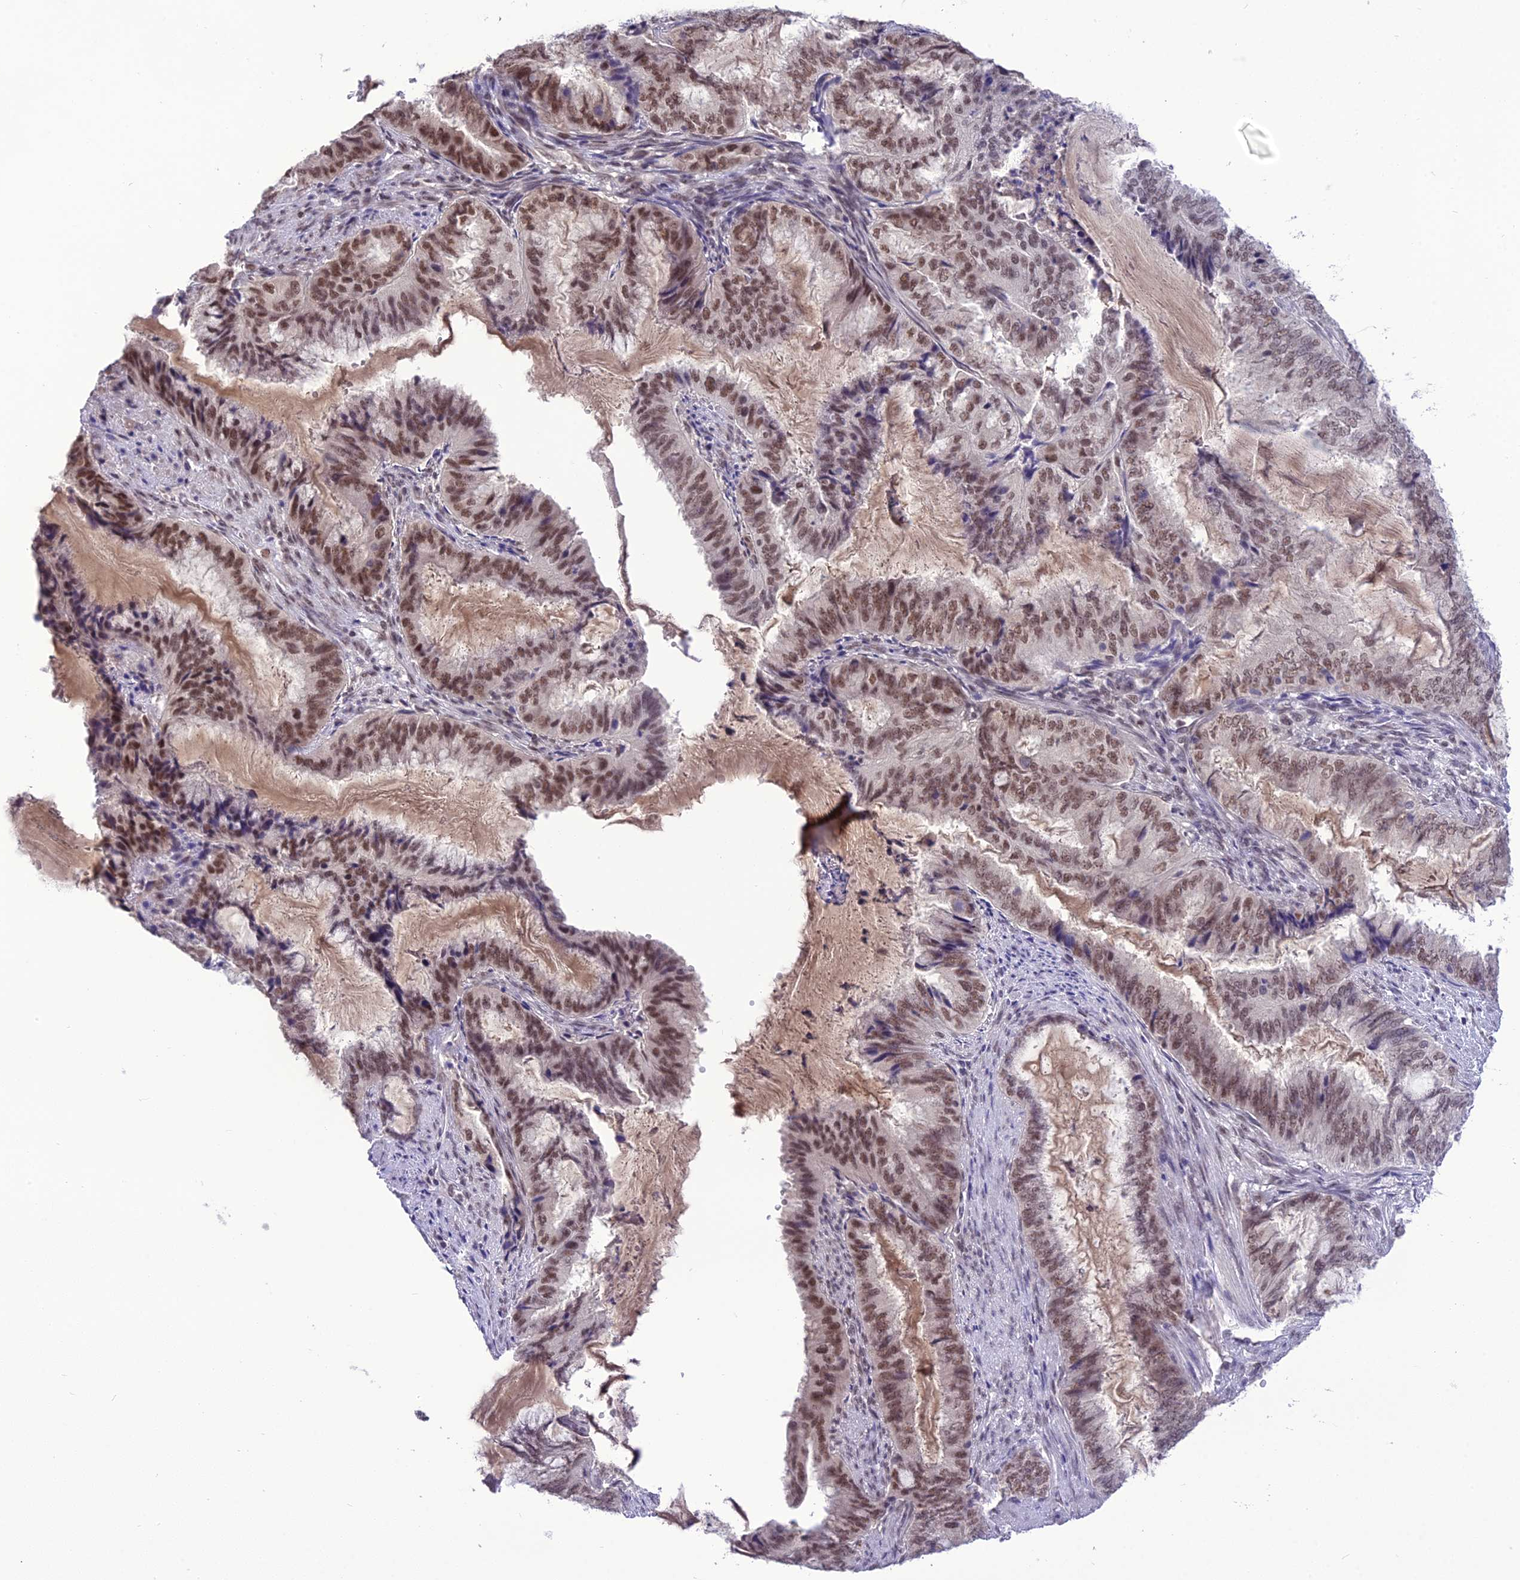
{"staining": {"intensity": "moderate", "quantity": ">75%", "location": "cytoplasmic/membranous"}, "tissue": "endometrial cancer", "cell_type": "Tumor cells", "image_type": "cancer", "snomed": [{"axis": "morphology", "description": "Adenocarcinoma, NOS"}, {"axis": "topography", "description": "Endometrium"}], "caption": "Moderate cytoplasmic/membranous positivity is appreciated in approximately >75% of tumor cells in endometrial adenocarcinoma.", "gene": "SH3RF3", "patient": {"sex": "female", "age": 51}}